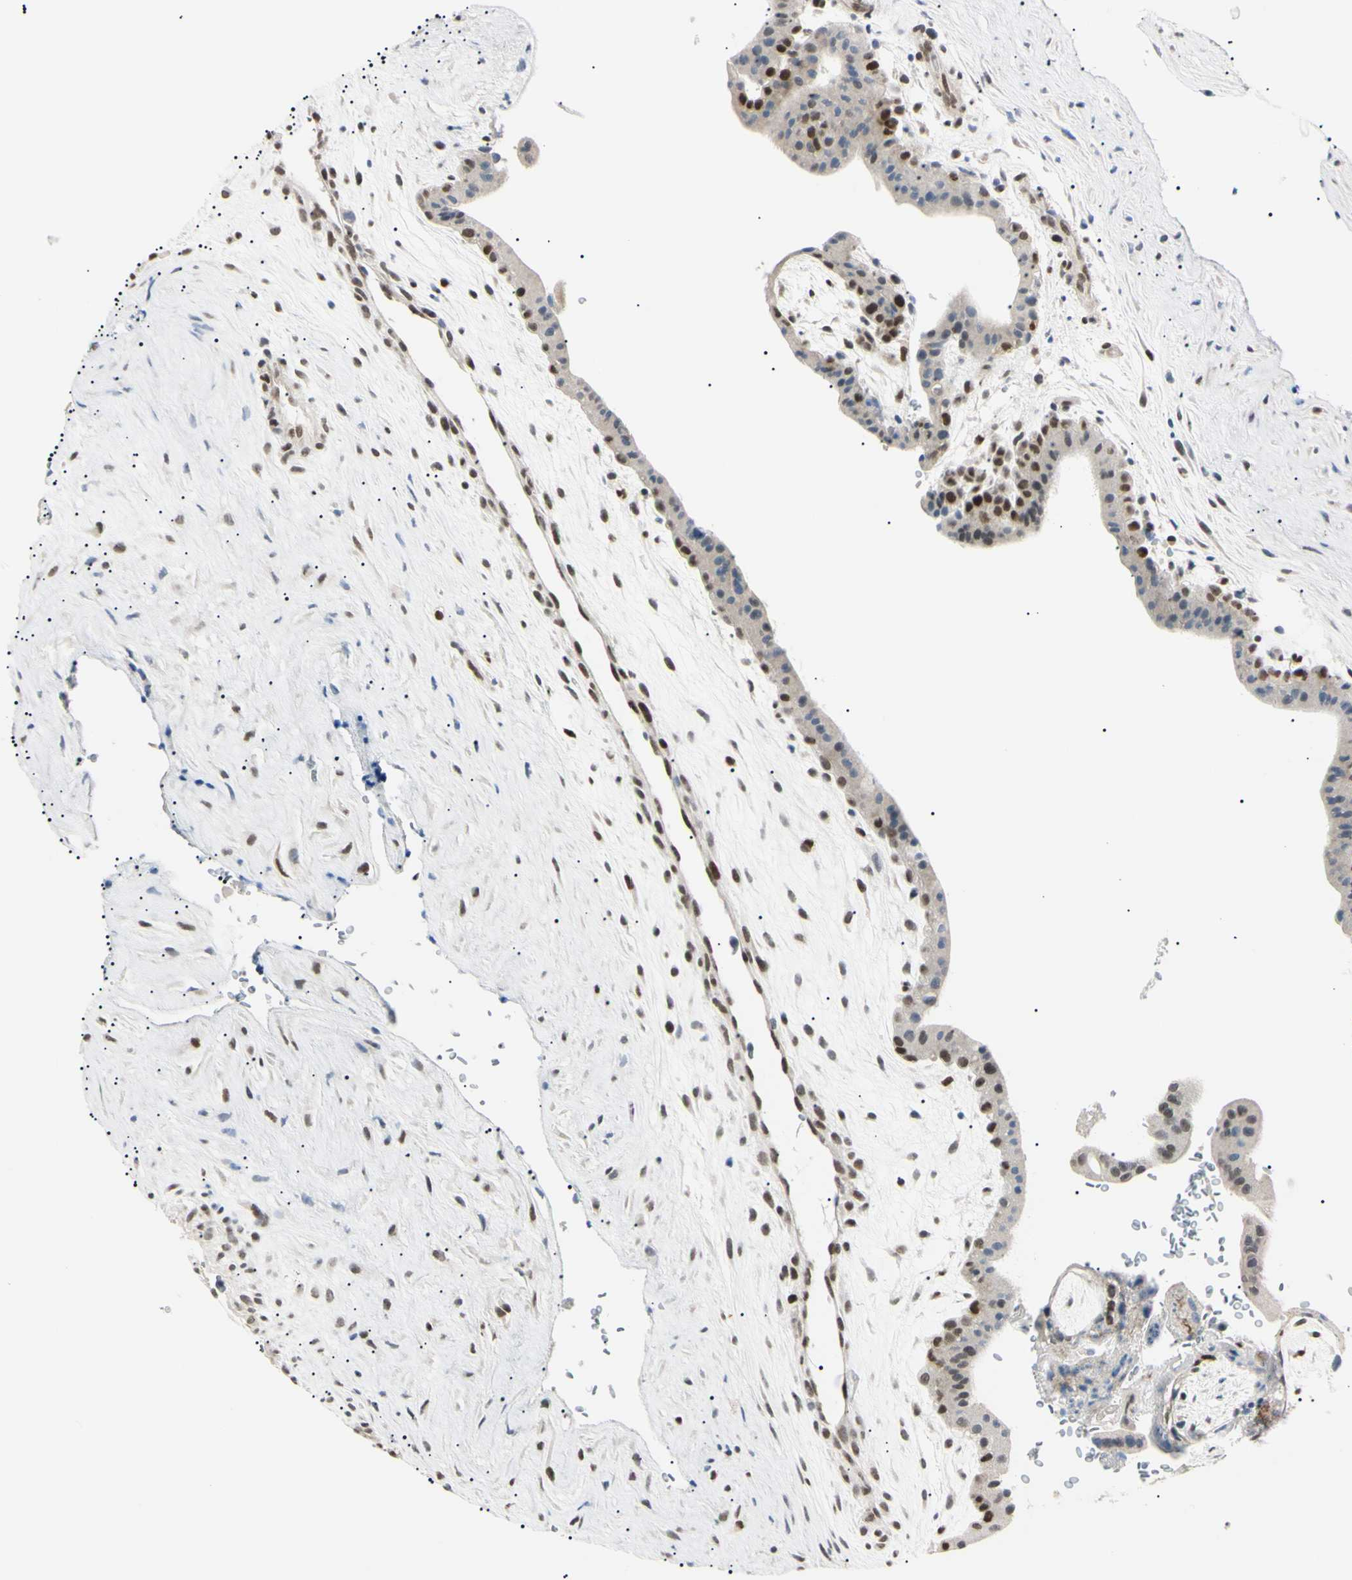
{"staining": {"intensity": "moderate", "quantity": "25%-75%", "location": "nuclear"}, "tissue": "placenta", "cell_type": "Trophoblastic cells", "image_type": "normal", "snomed": [{"axis": "morphology", "description": "Normal tissue, NOS"}, {"axis": "topography", "description": "Placenta"}], "caption": "Moderate nuclear protein expression is present in approximately 25%-75% of trophoblastic cells in placenta. (DAB (3,3'-diaminobenzidine) = brown stain, brightfield microscopy at high magnification).", "gene": "C1orf174", "patient": {"sex": "female", "age": 35}}